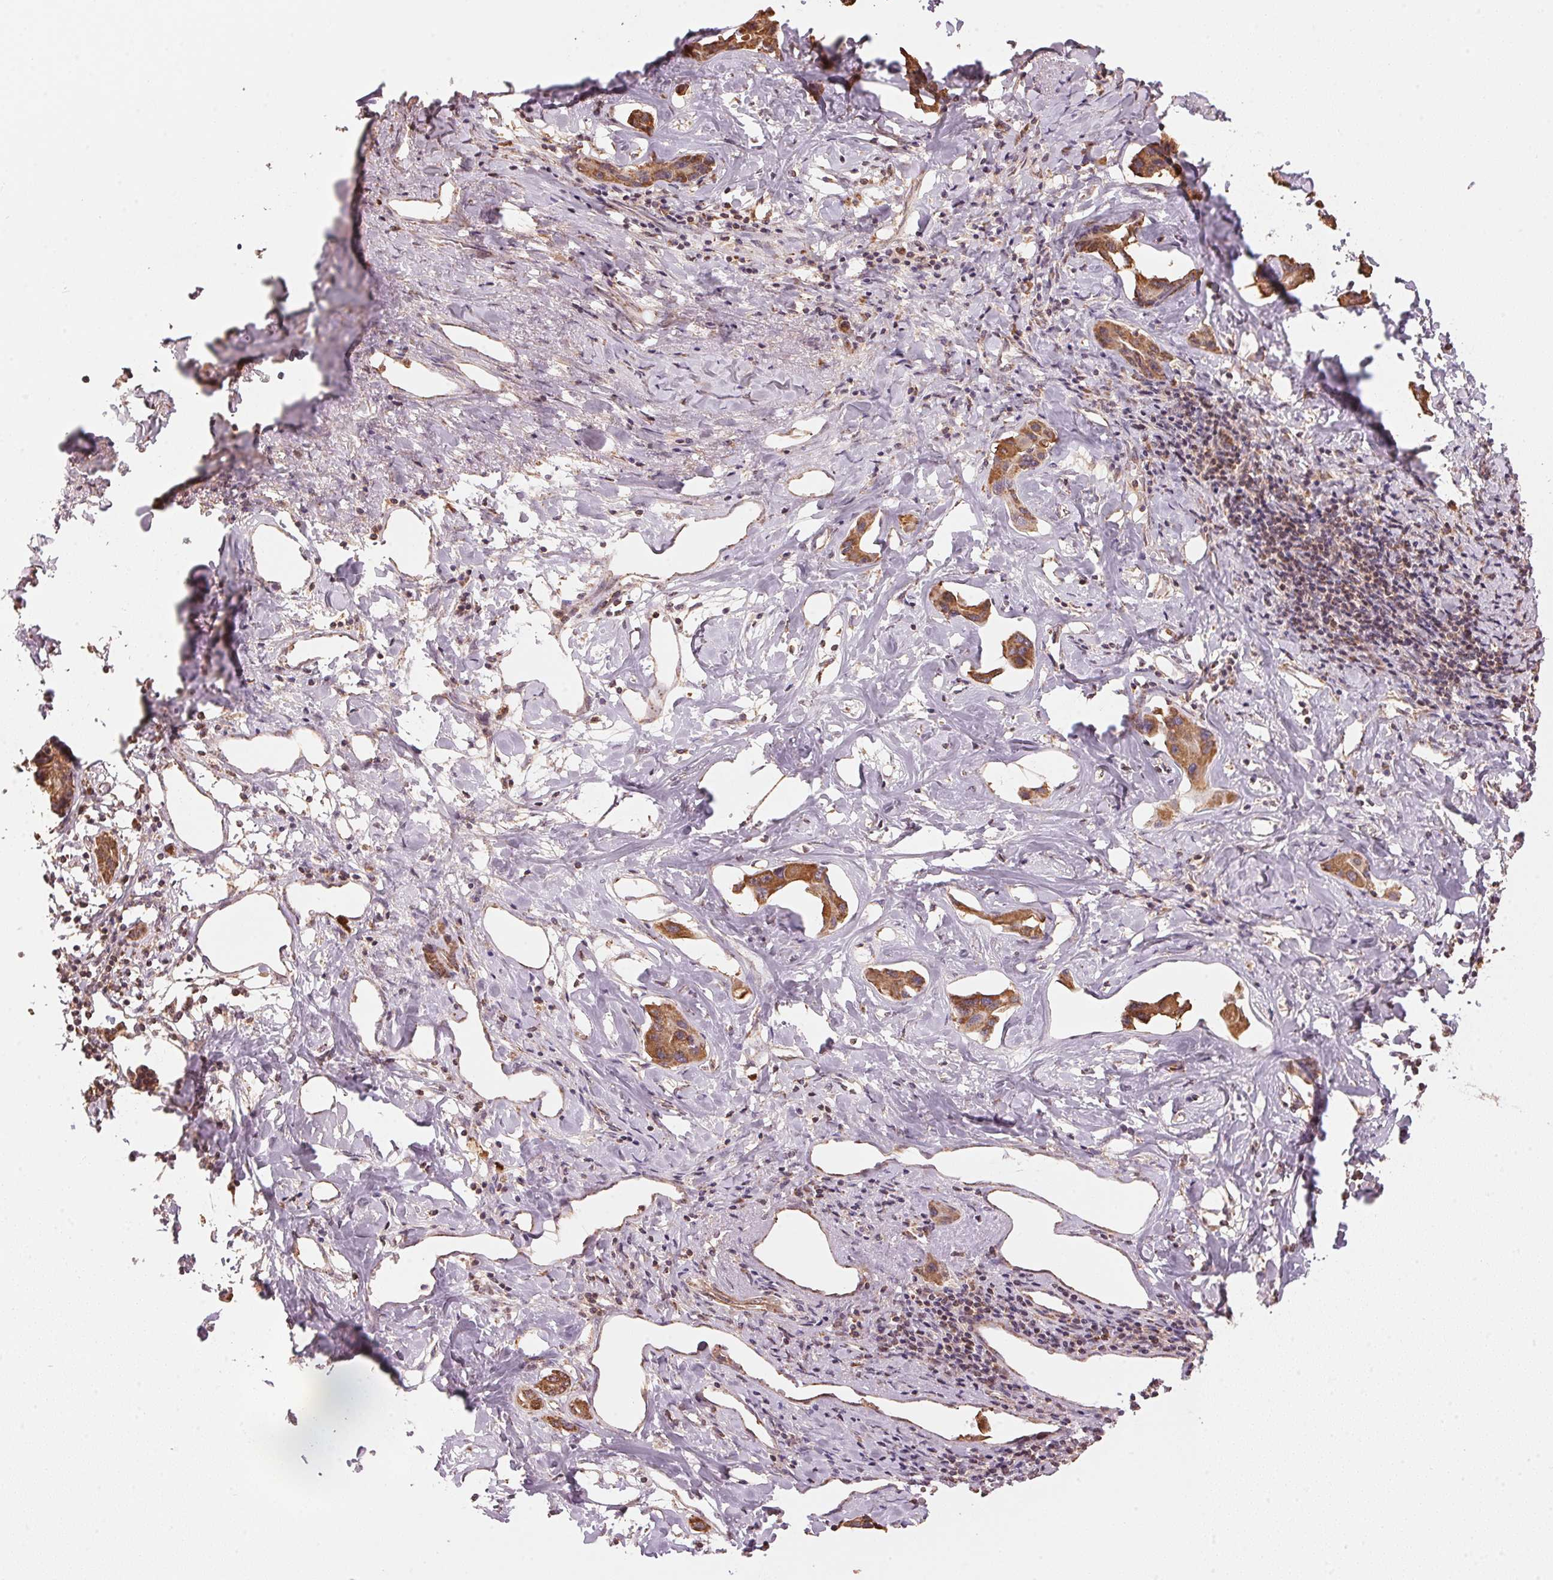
{"staining": {"intensity": "strong", "quantity": ">75%", "location": "cytoplasmic/membranous"}, "tissue": "liver cancer", "cell_type": "Tumor cells", "image_type": "cancer", "snomed": [{"axis": "morphology", "description": "Cholangiocarcinoma"}, {"axis": "topography", "description": "Liver"}], "caption": "About >75% of tumor cells in human liver cancer (cholangiocarcinoma) reveal strong cytoplasmic/membranous protein expression as visualized by brown immunohistochemical staining.", "gene": "ARHGAP6", "patient": {"sex": "male", "age": 59}}